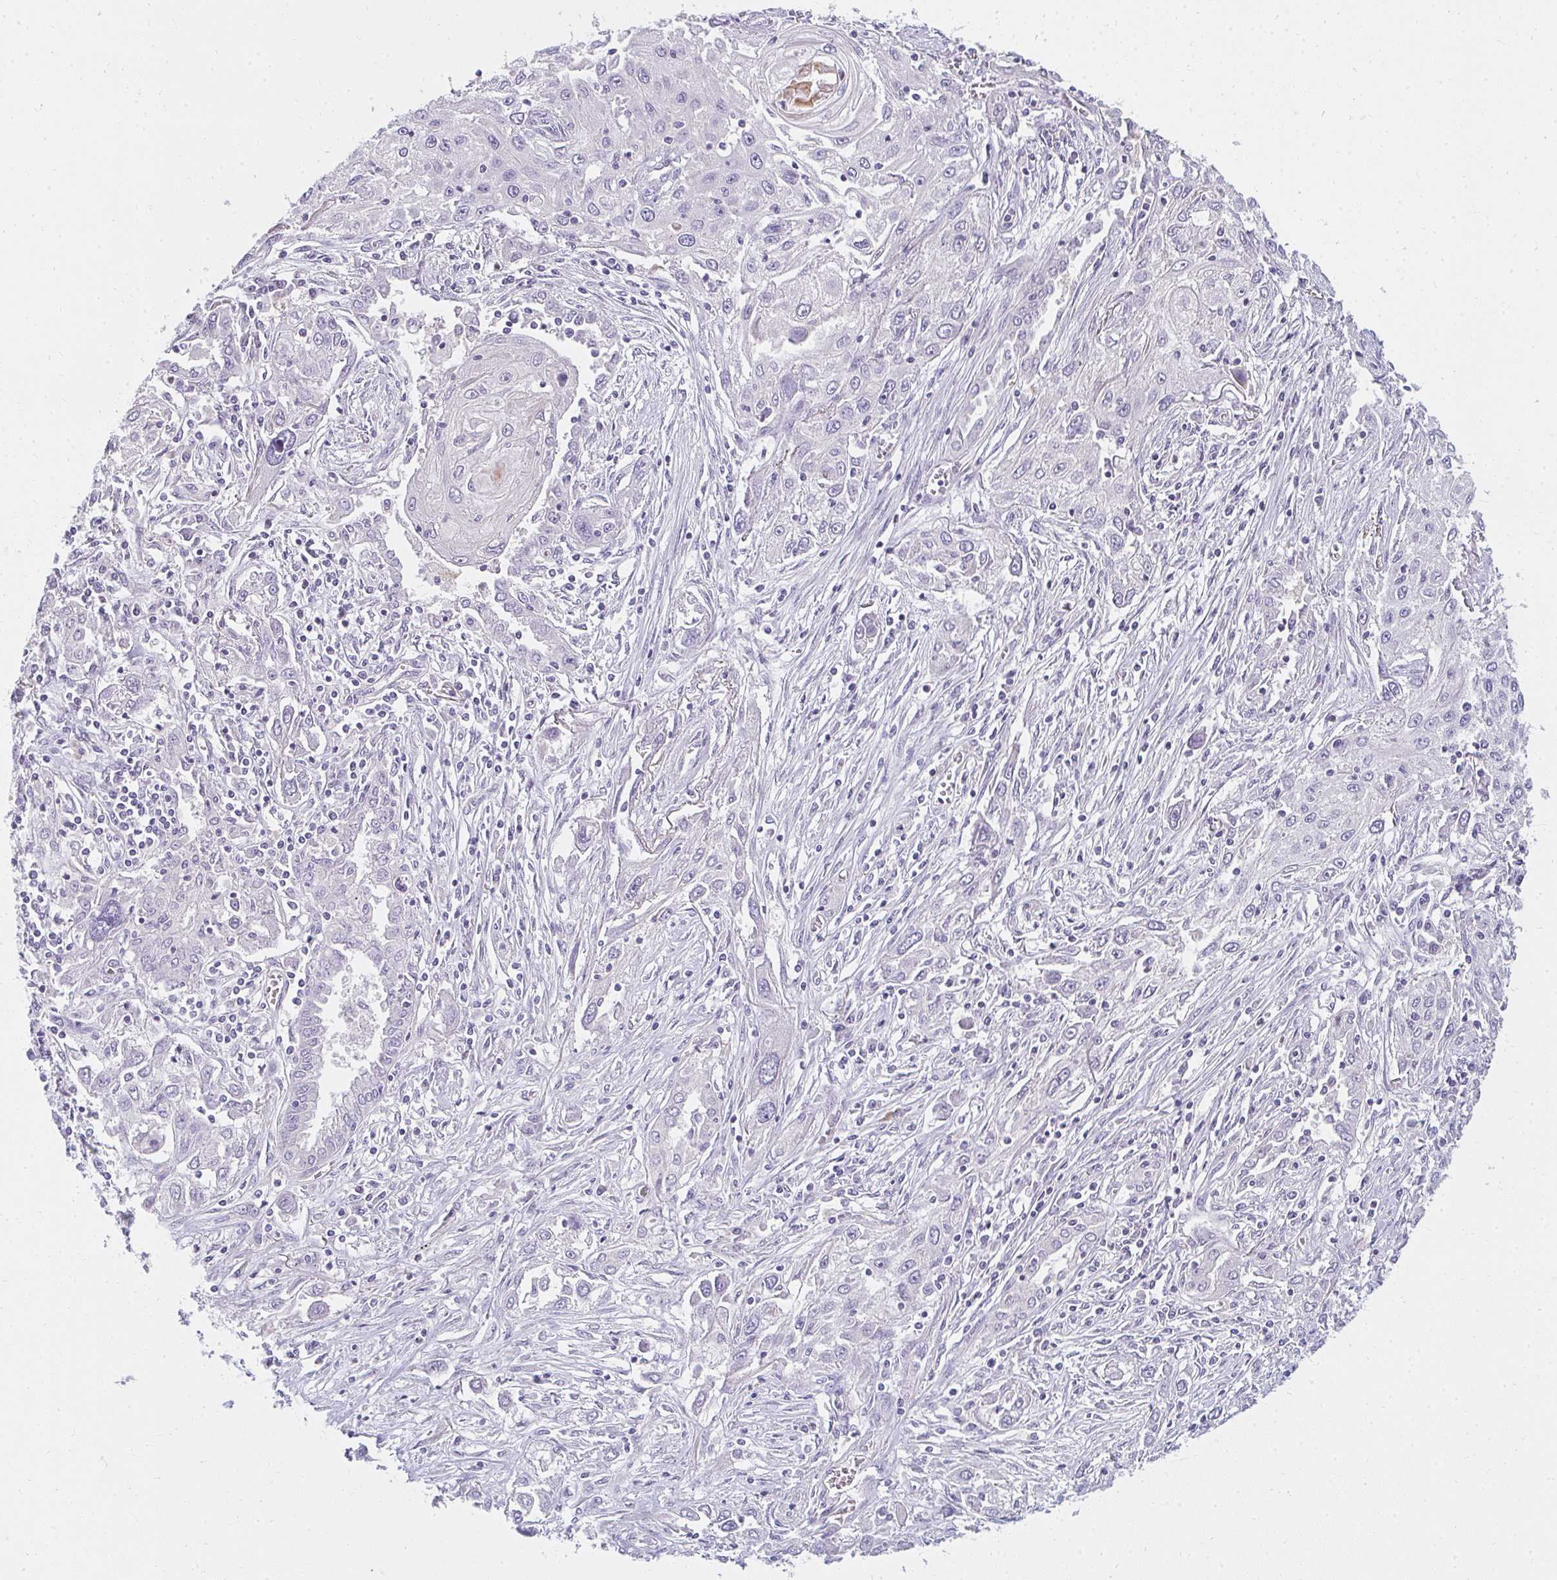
{"staining": {"intensity": "negative", "quantity": "none", "location": "none"}, "tissue": "lung cancer", "cell_type": "Tumor cells", "image_type": "cancer", "snomed": [{"axis": "morphology", "description": "Squamous cell carcinoma, NOS"}, {"axis": "topography", "description": "Lung"}], "caption": "Lung squamous cell carcinoma was stained to show a protein in brown. There is no significant positivity in tumor cells. Brightfield microscopy of immunohistochemistry stained with DAB (3,3'-diaminobenzidine) (brown) and hematoxylin (blue), captured at high magnification.", "gene": "PPP1R3G", "patient": {"sex": "female", "age": 69}}